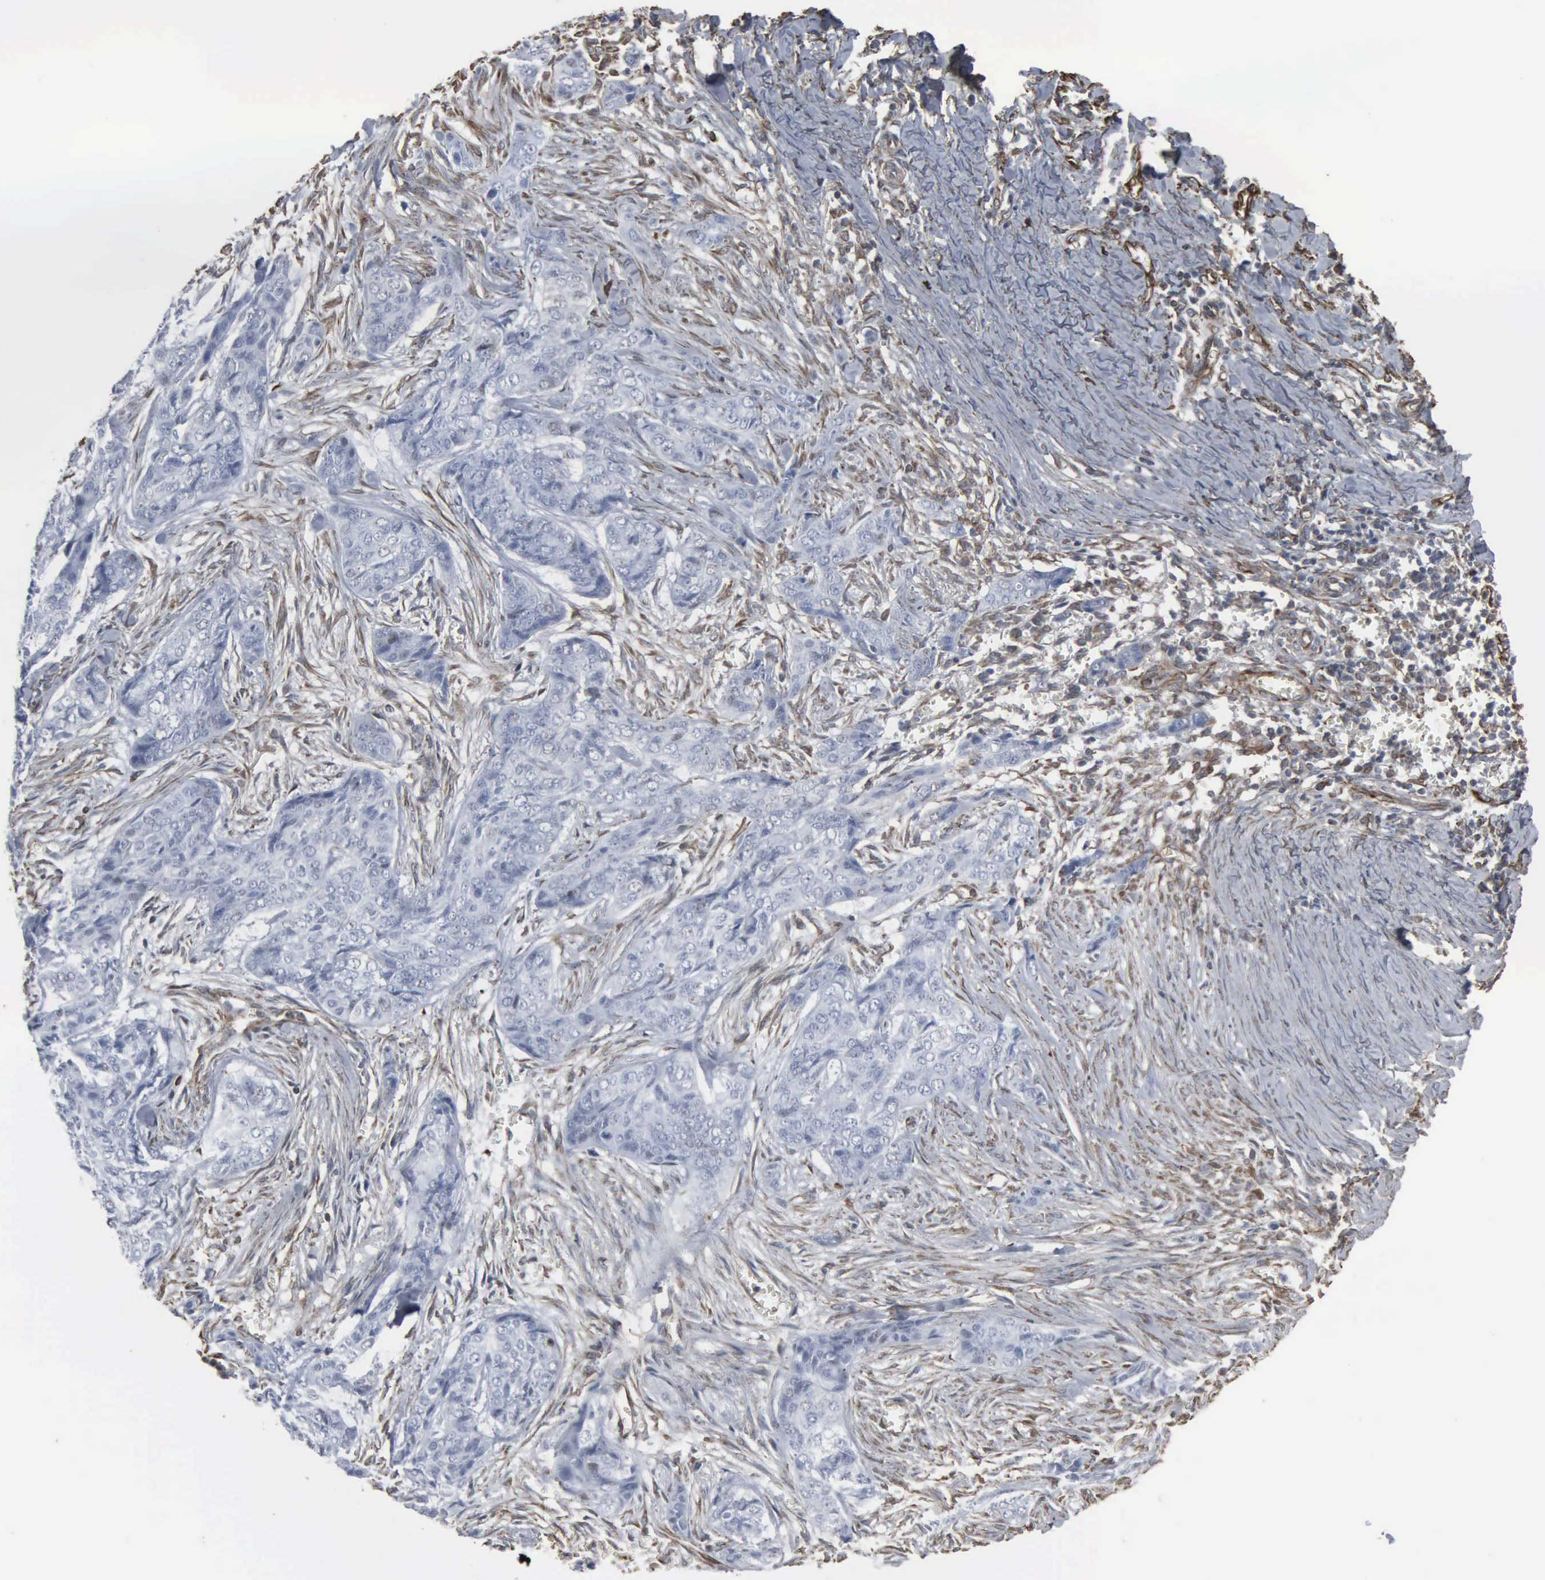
{"staining": {"intensity": "negative", "quantity": "none", "location": "none"}, "tissue": "skin cancer", "cell_type": "Tumor cells", "image_type": "cancer", "snomed": [{"axis": "morphology", "description": "Normal tissue, NOS"}, {"axis": "morphology", "description": "Basal cell carcinoma"}, {"axis": "topography", "description": "Skin"}], "caption": "A histopathology image of skin cancer stained for a protein exhibits no brown staining in tumor cells.", "gene": "CCNE1", "patient": {"sex": "female", "age": 65}}